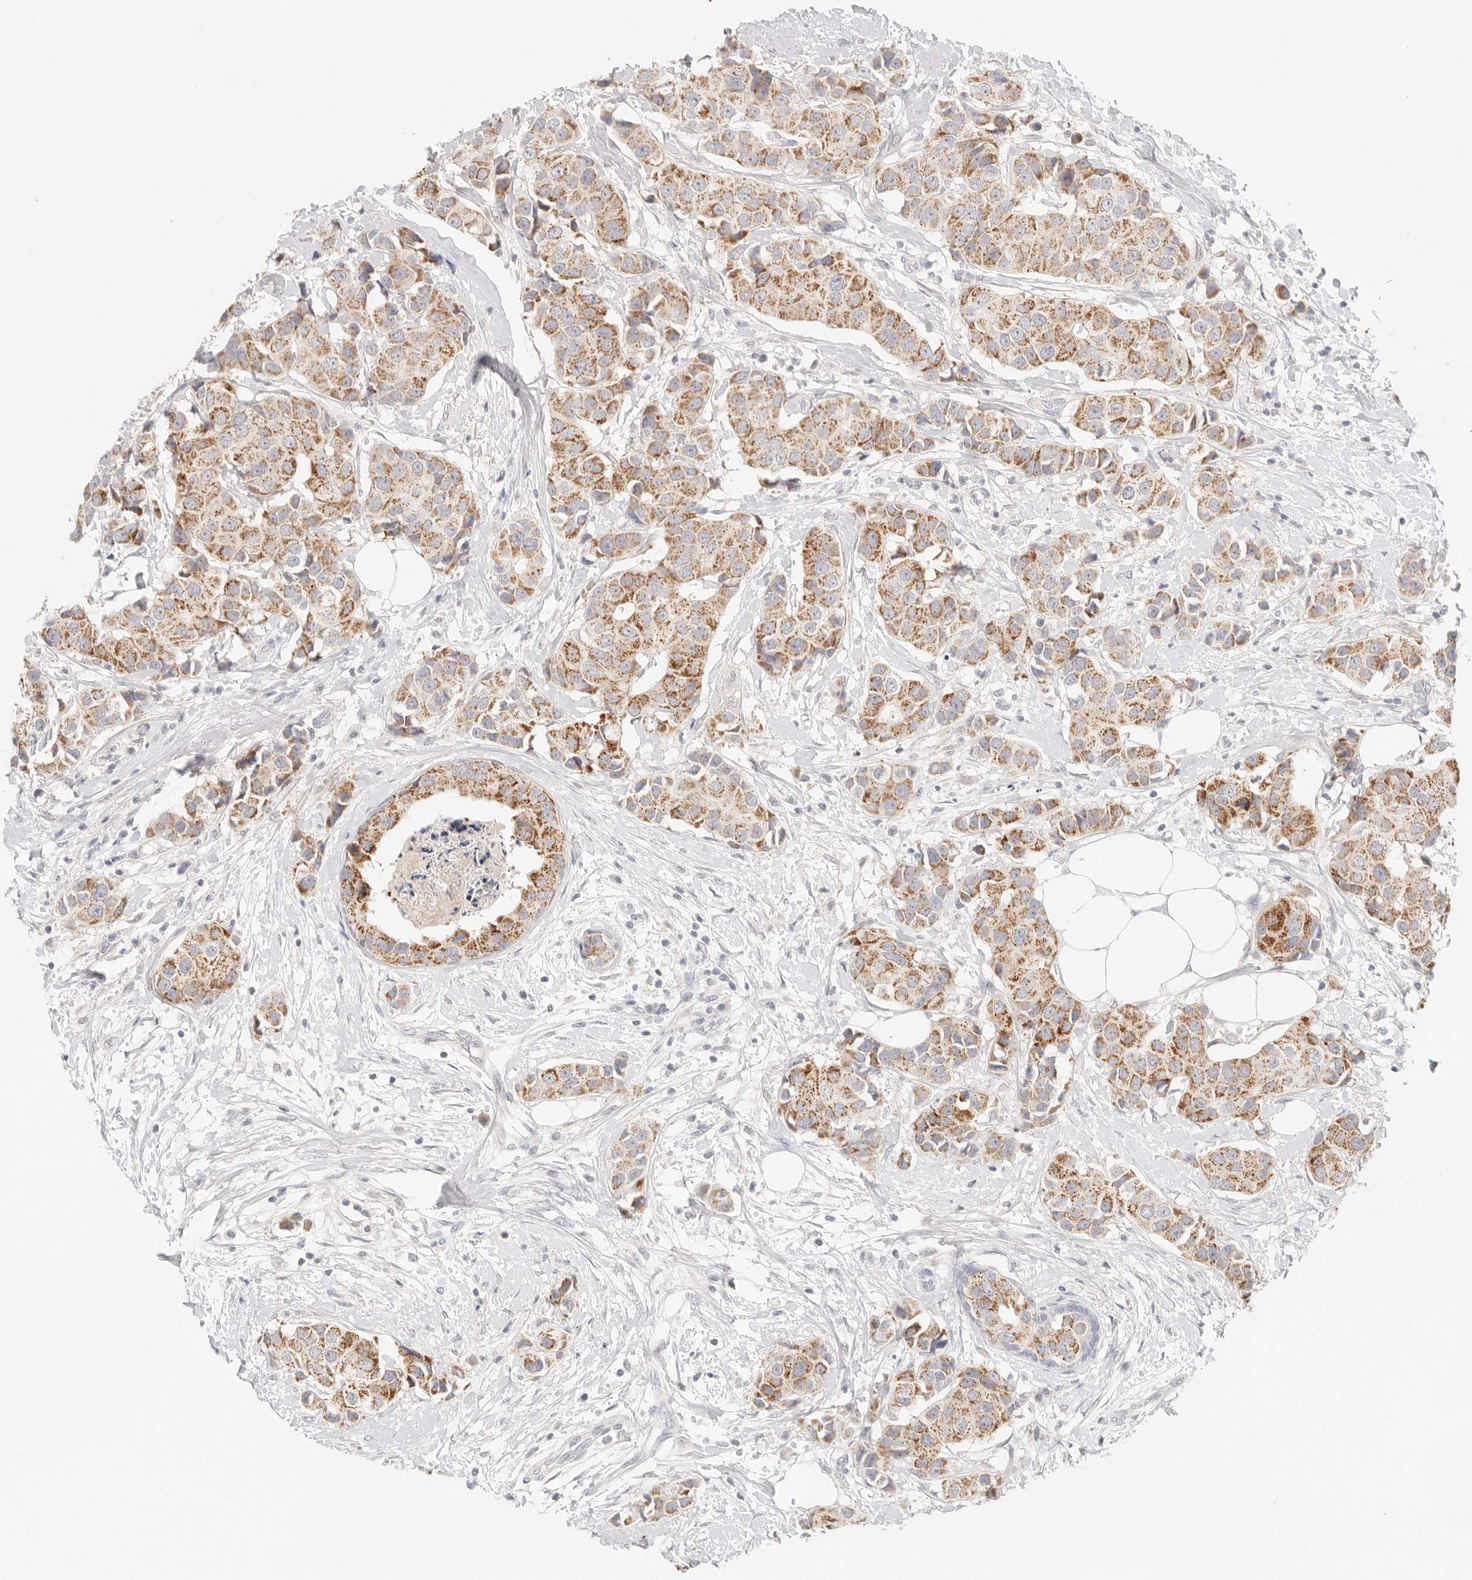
{"staining": {"intensity": "moderate", "quantity": ">75%", "location": "cytoplasmic/membranous"}, "tissue": "breast cancer", "cell_type": "Tumor cells", "image_type": "cancer", "snomed": [{"axis": "morphology", "description": "Normal tissue, NOS"}, {"axis": "morphology", "description": "Duct carcinoma"}, {"axis": "topography", "description": "Breast"}], "caption": "Infiltrating ductal carcinoma (breast) stained for a protein displays moderate cytoplasmic/membranous positivity in tumor cells.", "gene": "SPHK1", "patient": {"sex": "female", "age": 39}}